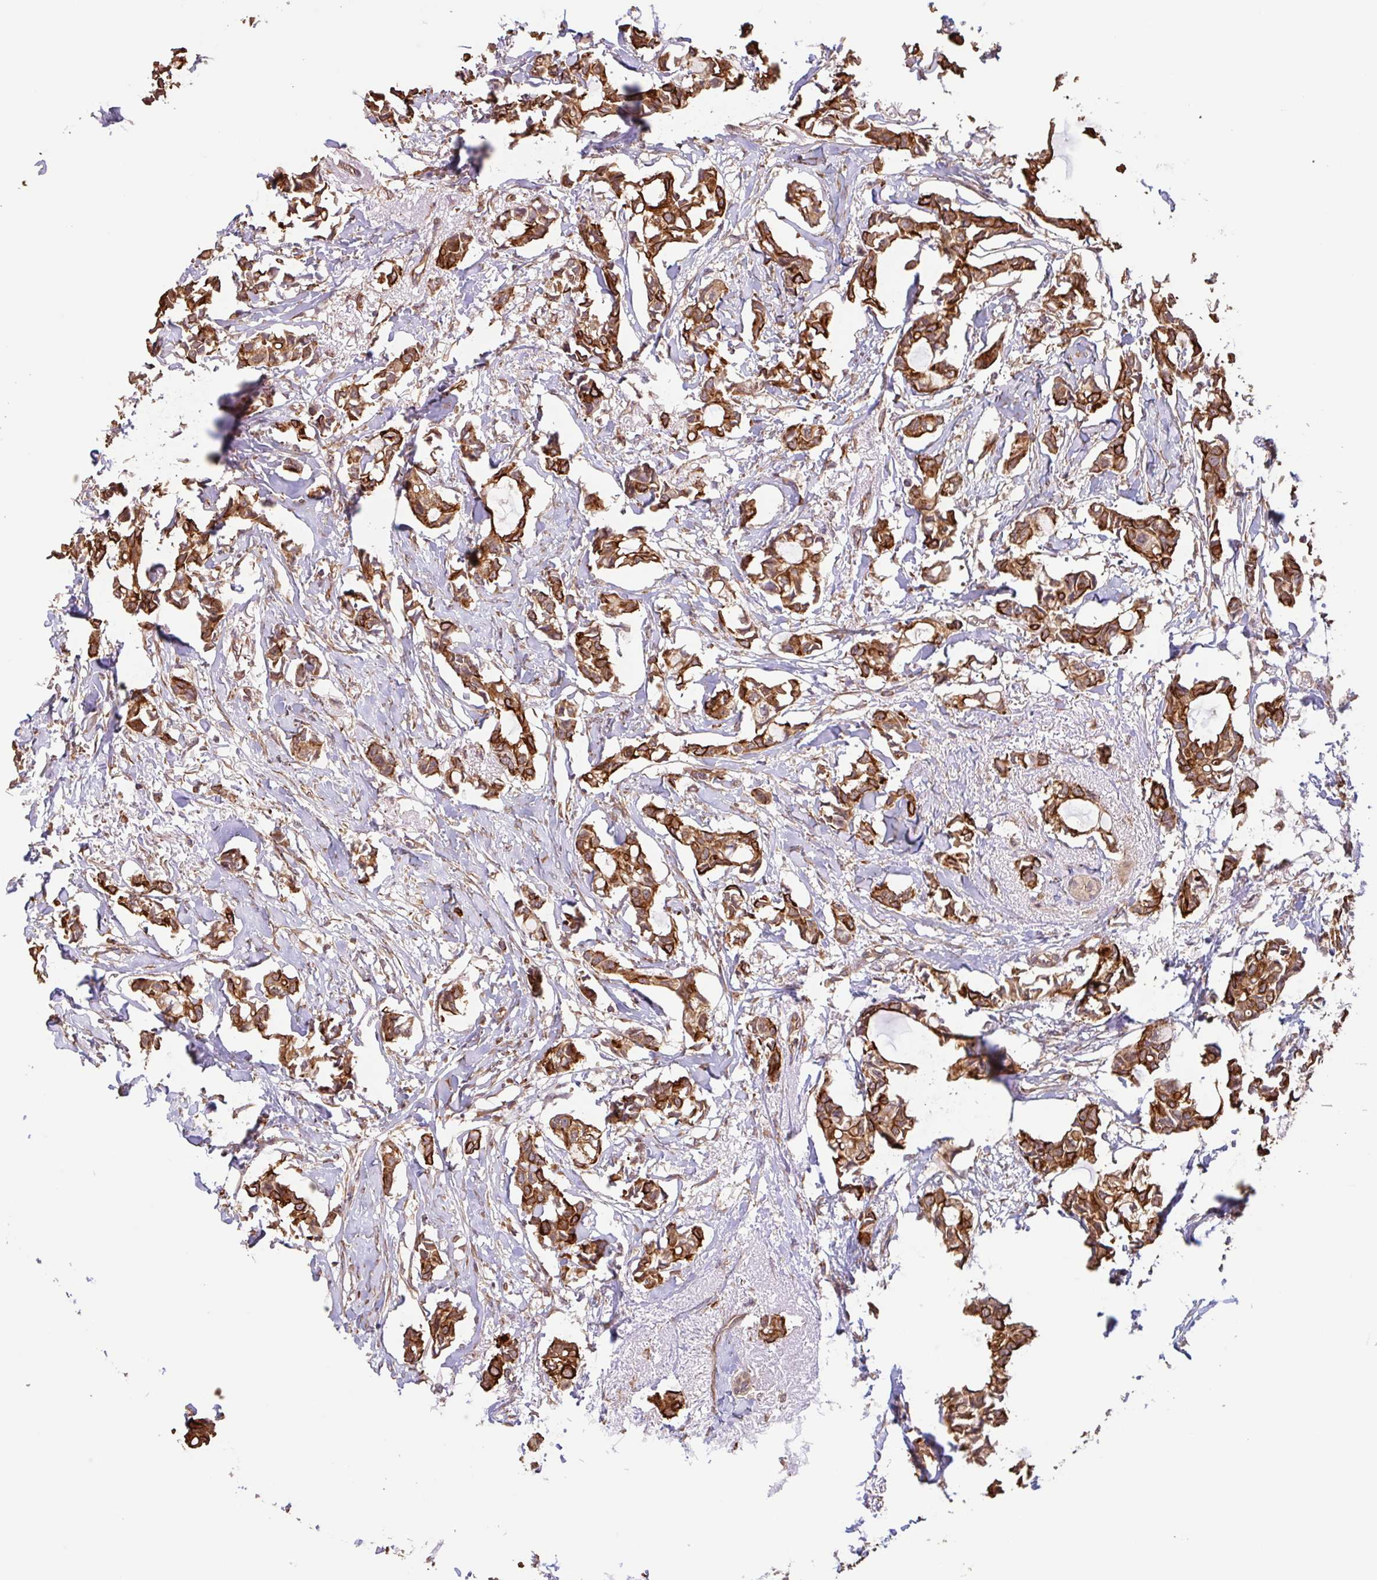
{"staining": {"intensity": "strong", "quantity": ">75%", "location": "cytoplasmic/membranous"}, "tissue": "breast cancer", "cell_type": "Tumor cells", "image_type": "cancer", "snomed": [{"axis": "morphology", "description": "Duct carcinoma"}, {"axis": "topography", "description": "Breast"}], "caption": "Breast cancer tissue shows strong cytoplasmic/membranous expression in approximately >75% of tumor cells, visualized by immunohistochemistry. Using DAB (3,3'-diaminobenzidine) (brown) and hematoxylin (blue) stains, captured at high magnification using brightfield microscopy.", "gene": "ZNF790", "patient": {"sex": "female", "age": 73}}